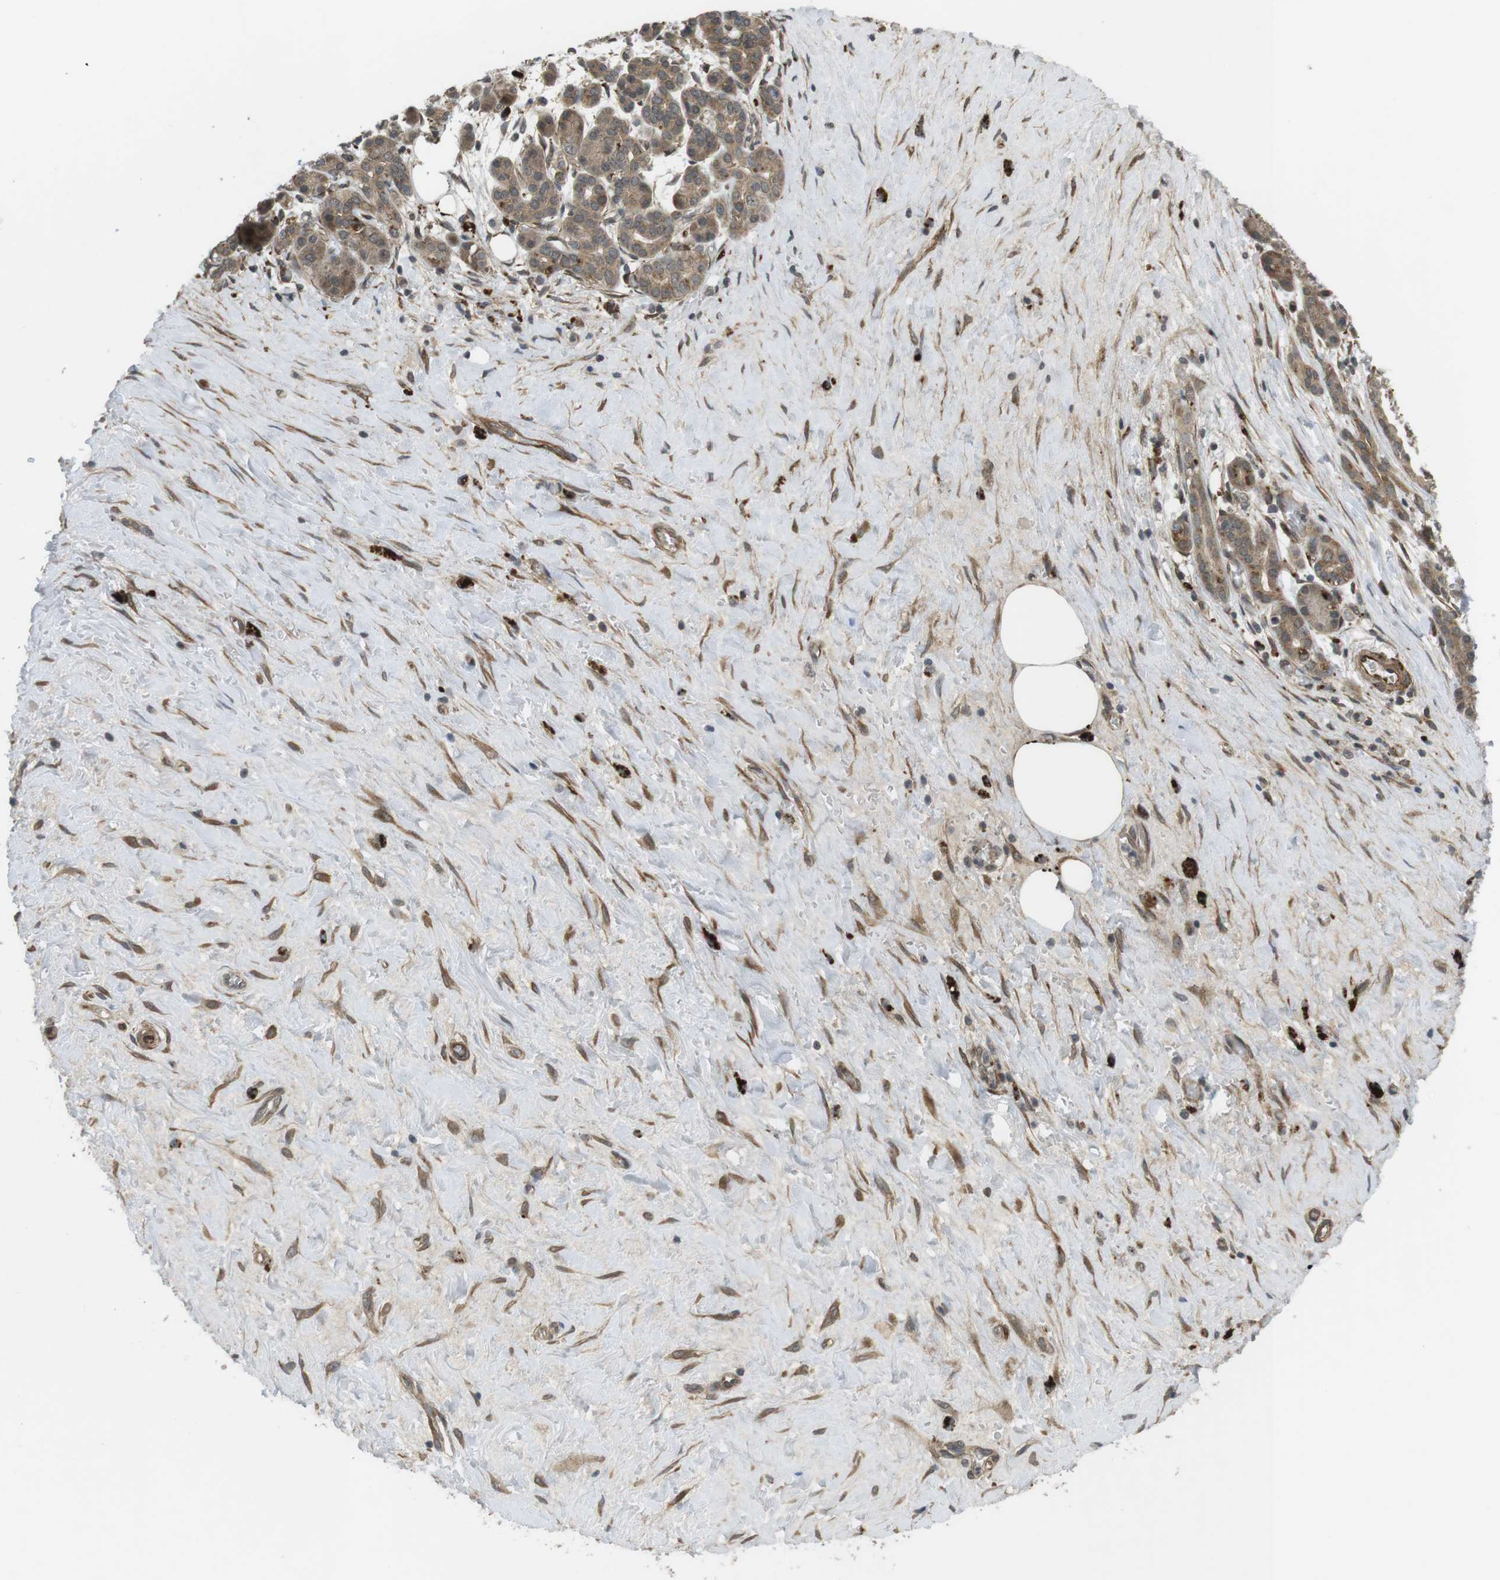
{"staining": {"intensity": "moderate", "quantity": ">75%", "location": "cytoplasmic/membranous"}, "tissue": "pancreatic cancer", "cell_type": "Tumor cells", "image_type": "cancer", "snomed": [{"axis": "morphology", "description": "Adenocarcinoma, NOS"}, {"axis": "topography", "description": "Pancreas"}], "caption": "DAB (3,3'-diaminobenzidine) immunohistochemical staining of adenocarcinoma (pancreatic) reveals moderate cytoplasmic/membranous protein expression in approximately >75% of tumor cells.", "gene": "KANK2", "patient": {"sex": "female", "age": 70}}